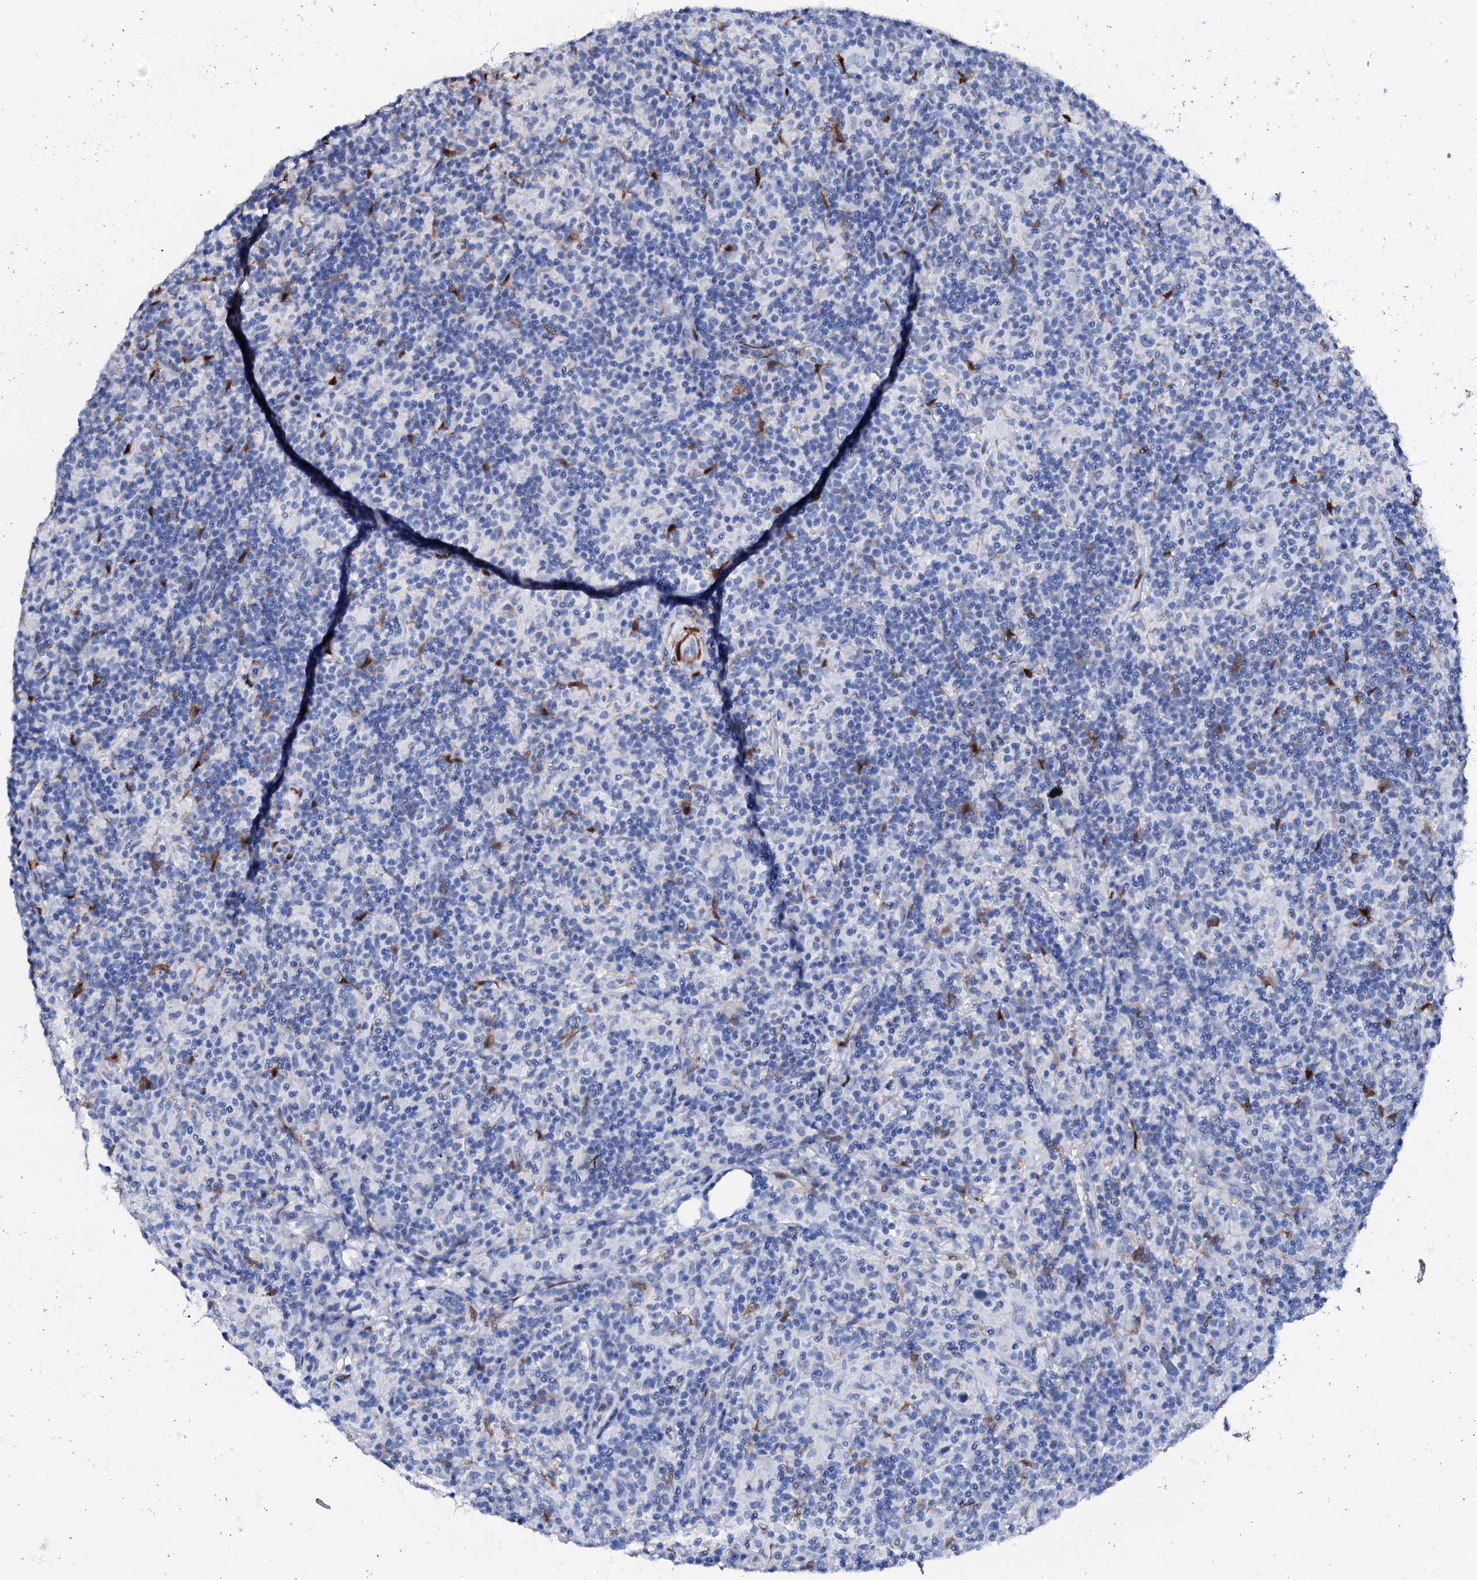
{"staining": {"intensity": "negative", "quantity": "none", "location": "none"}, "tissue": "lymphoma", "cell_type": "Tumor cells", "image_type": "cancer", "snomed": [{"axis": "morphology", "description": "Hodgkin's disease, NOS"}, {"axis": "topography", "description": "Lymph node"}], "caption": "DAB immunohistochemical staining of Hodgkin's disease displays no significant positivity in tumor cells.", "gene": "NRIP2", "patient": {"sex": "male", "age": 70}}